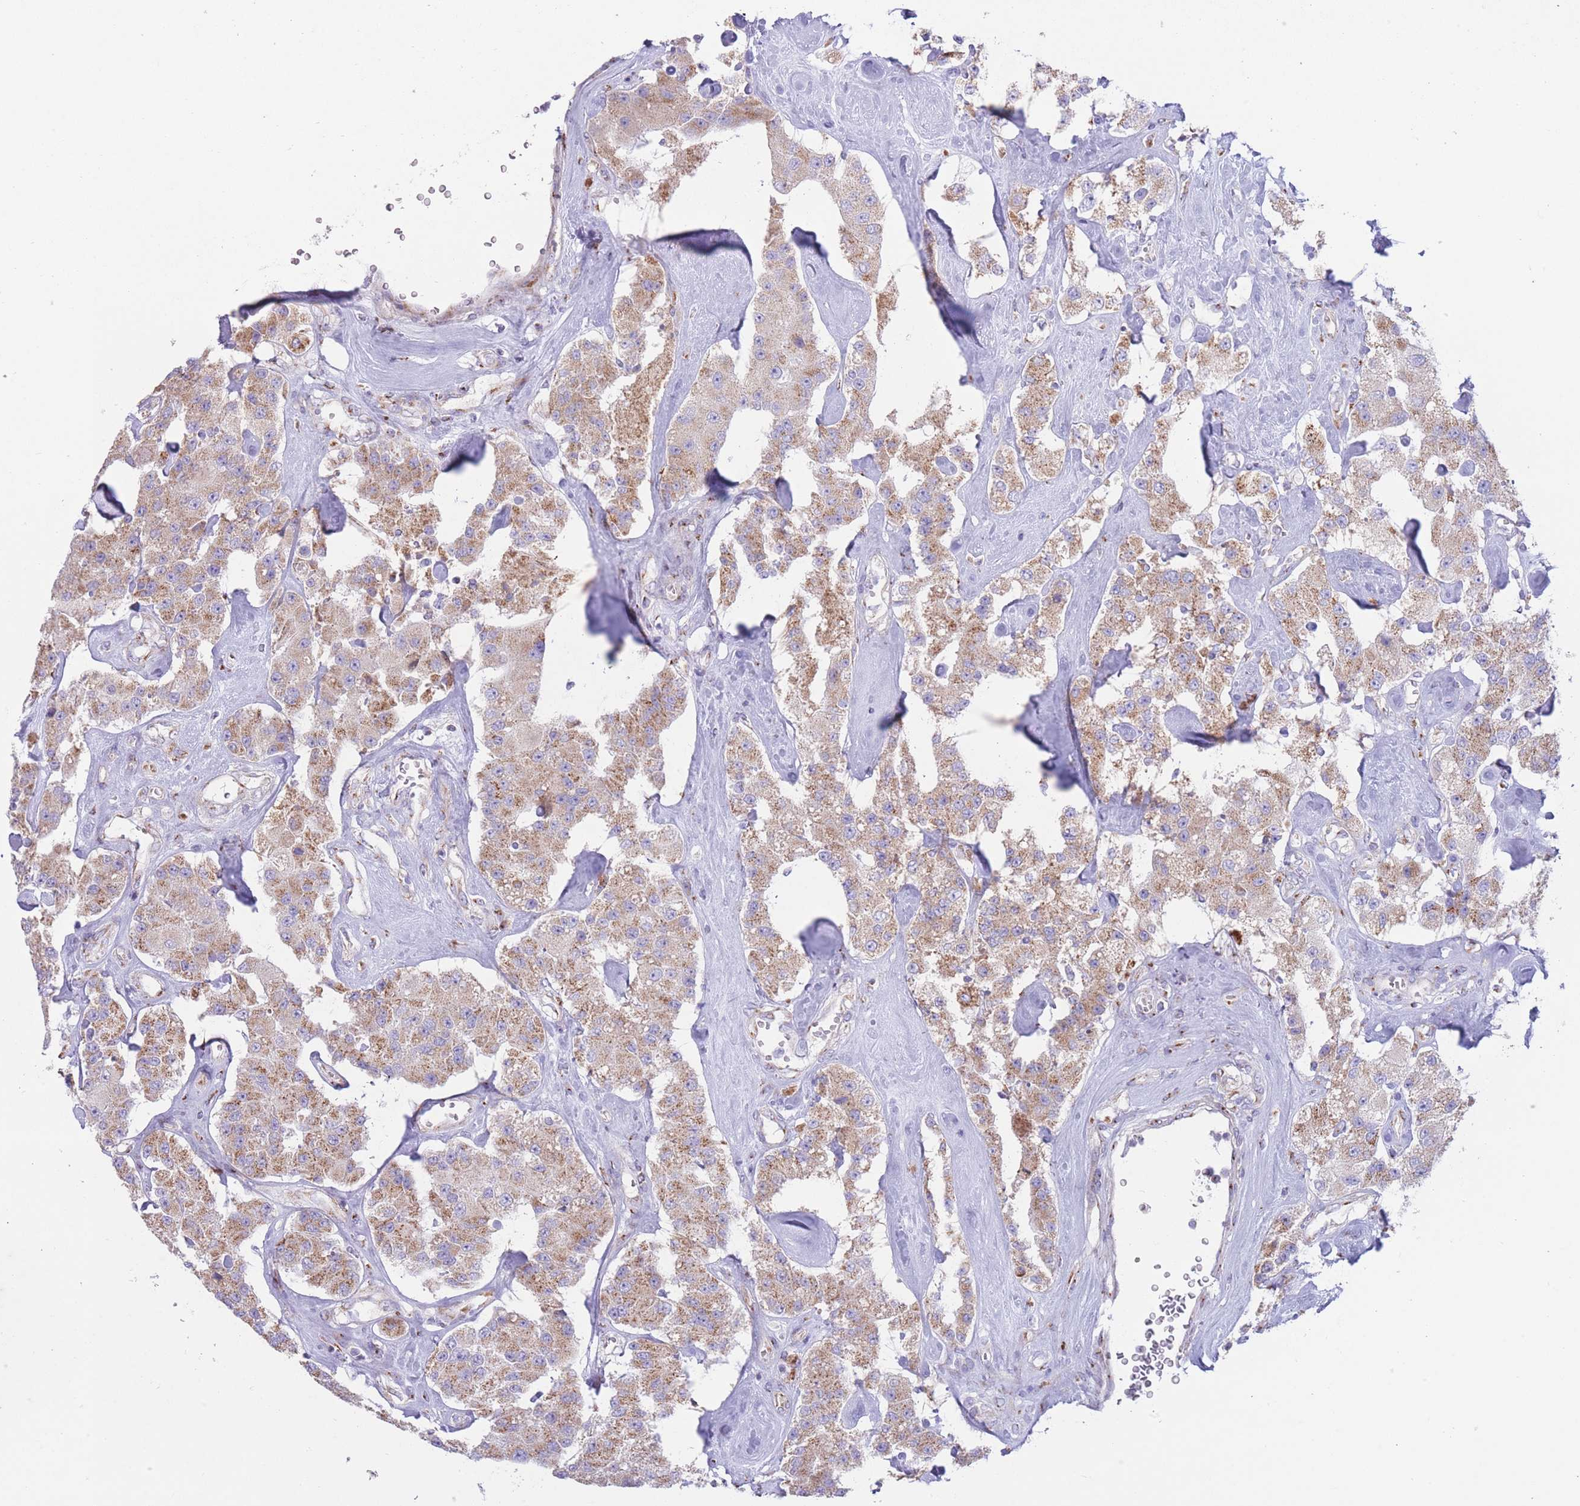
{"staining": {"intensity": "moderate", "quantity": ">75%", "location": "cytoplasmic/membranous"}, "tissue": "carcinoid", "cell_type": "Tumor cells", "image_type": "cancer", "snomed": [{"axis": "morphology", "description": "Carcinoid, malignant, NOS"}, {"axis": "topography", "description": "Pancreas"}], "caption": "Immunohistochemical staining of human carcinoid displays medium levels of moderate cytoplasmic/membranous staining in about >75% of tumor cells. (brown staining indicates protein expression, while blue staining denotes nuclei).", "gene": "MPND", "patient": {"sex": "male", "age": 41}}